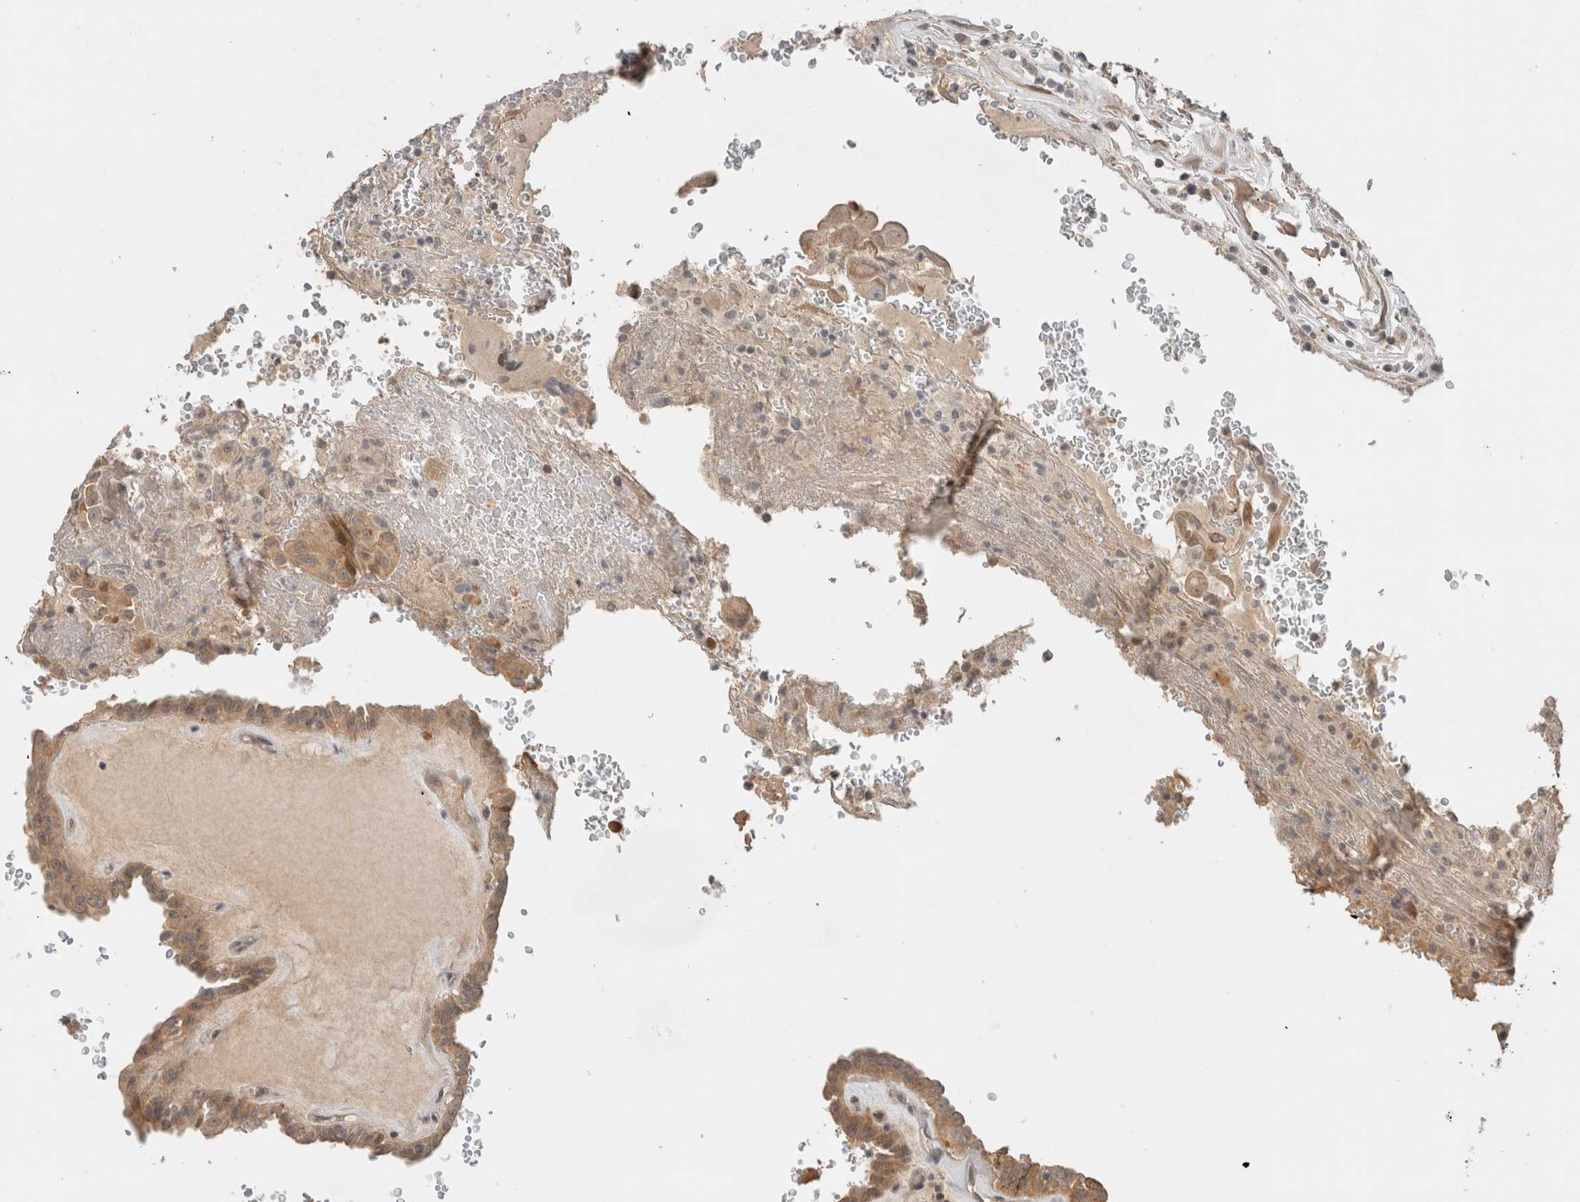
{"staining": {"intensity": "moderate", "quantity": ">75%", "location": "cytoplasmic/membranous"}, "tissue": "thyroid cancer", "cell_type": "Tumor cells", "image_type": "cancer", "snomed": [{"axis": "morphology", "description": "Papillary adenocarcinoma, NOS"}, {"axis": "topography", "description": "Thyroid gland"}], "caption": "This is an image of immunohistochemistry (IHC) staining of papillary adenocarcinoma (thyroid), which shows moderate expression in the cytoplasmic/membranous of tumor cells.", "gene": "ERCC6L2", "patient": {"sex": "male", "age": 77}}